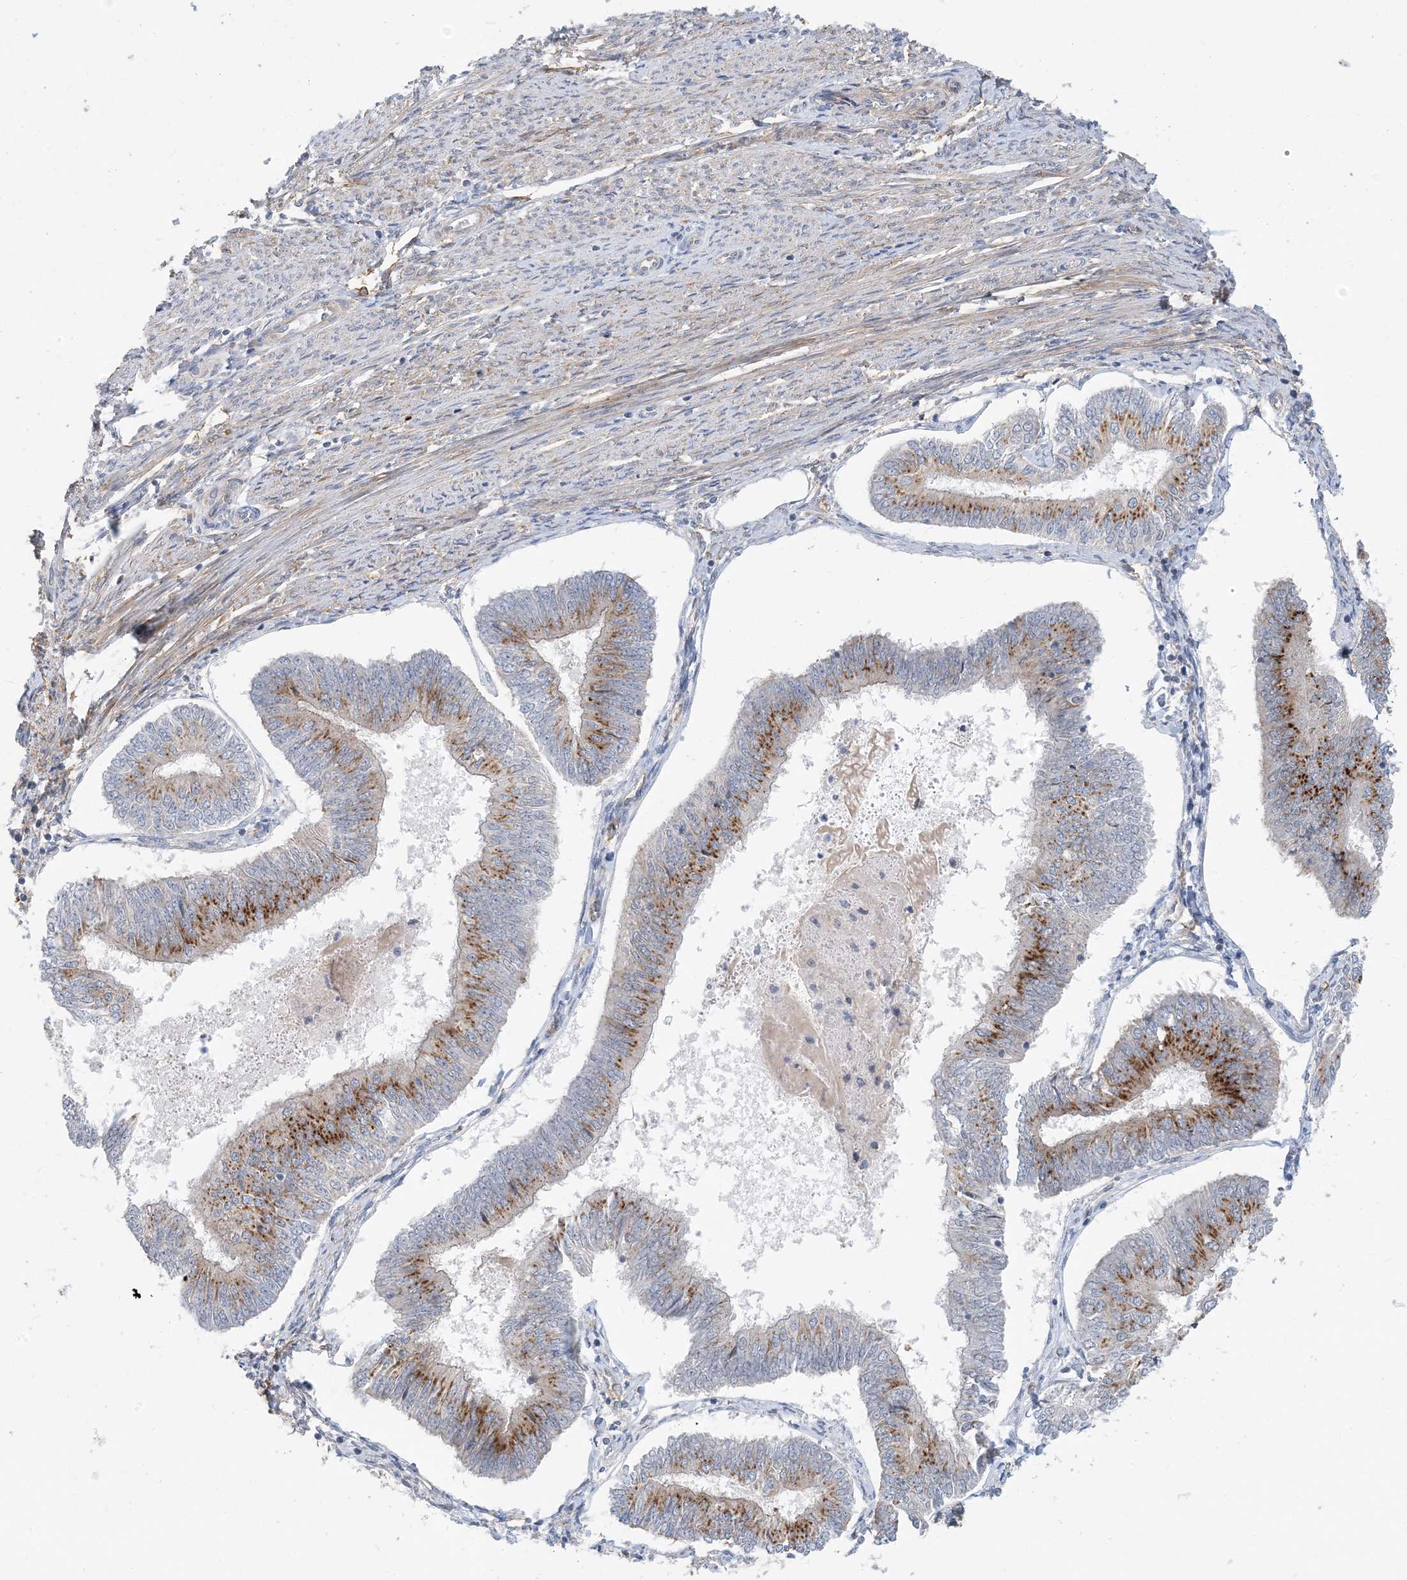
{"staining": {"intensity": "moderate", "quantity": ">75%", "location": "cytoplasmic/membranous"}, "tissue": "endometrial cancer", "cell_type": "Tumor cells", "image_type": "cancer", "snomed": [{"axis": "morphology", "description": "Adenocarcinoma, NOS"}, {"axis": "topography", "description": "Endometrium"}], "caption": "This image reveals immunohistochemistry staining of endometrial cancer (adenocarcinoma), with medium moderate cytoplasmic/membranous expression in about >75% of tumor cells.", "gene": "EIF2A", "patient": {"sex": "female", "age": 58}}